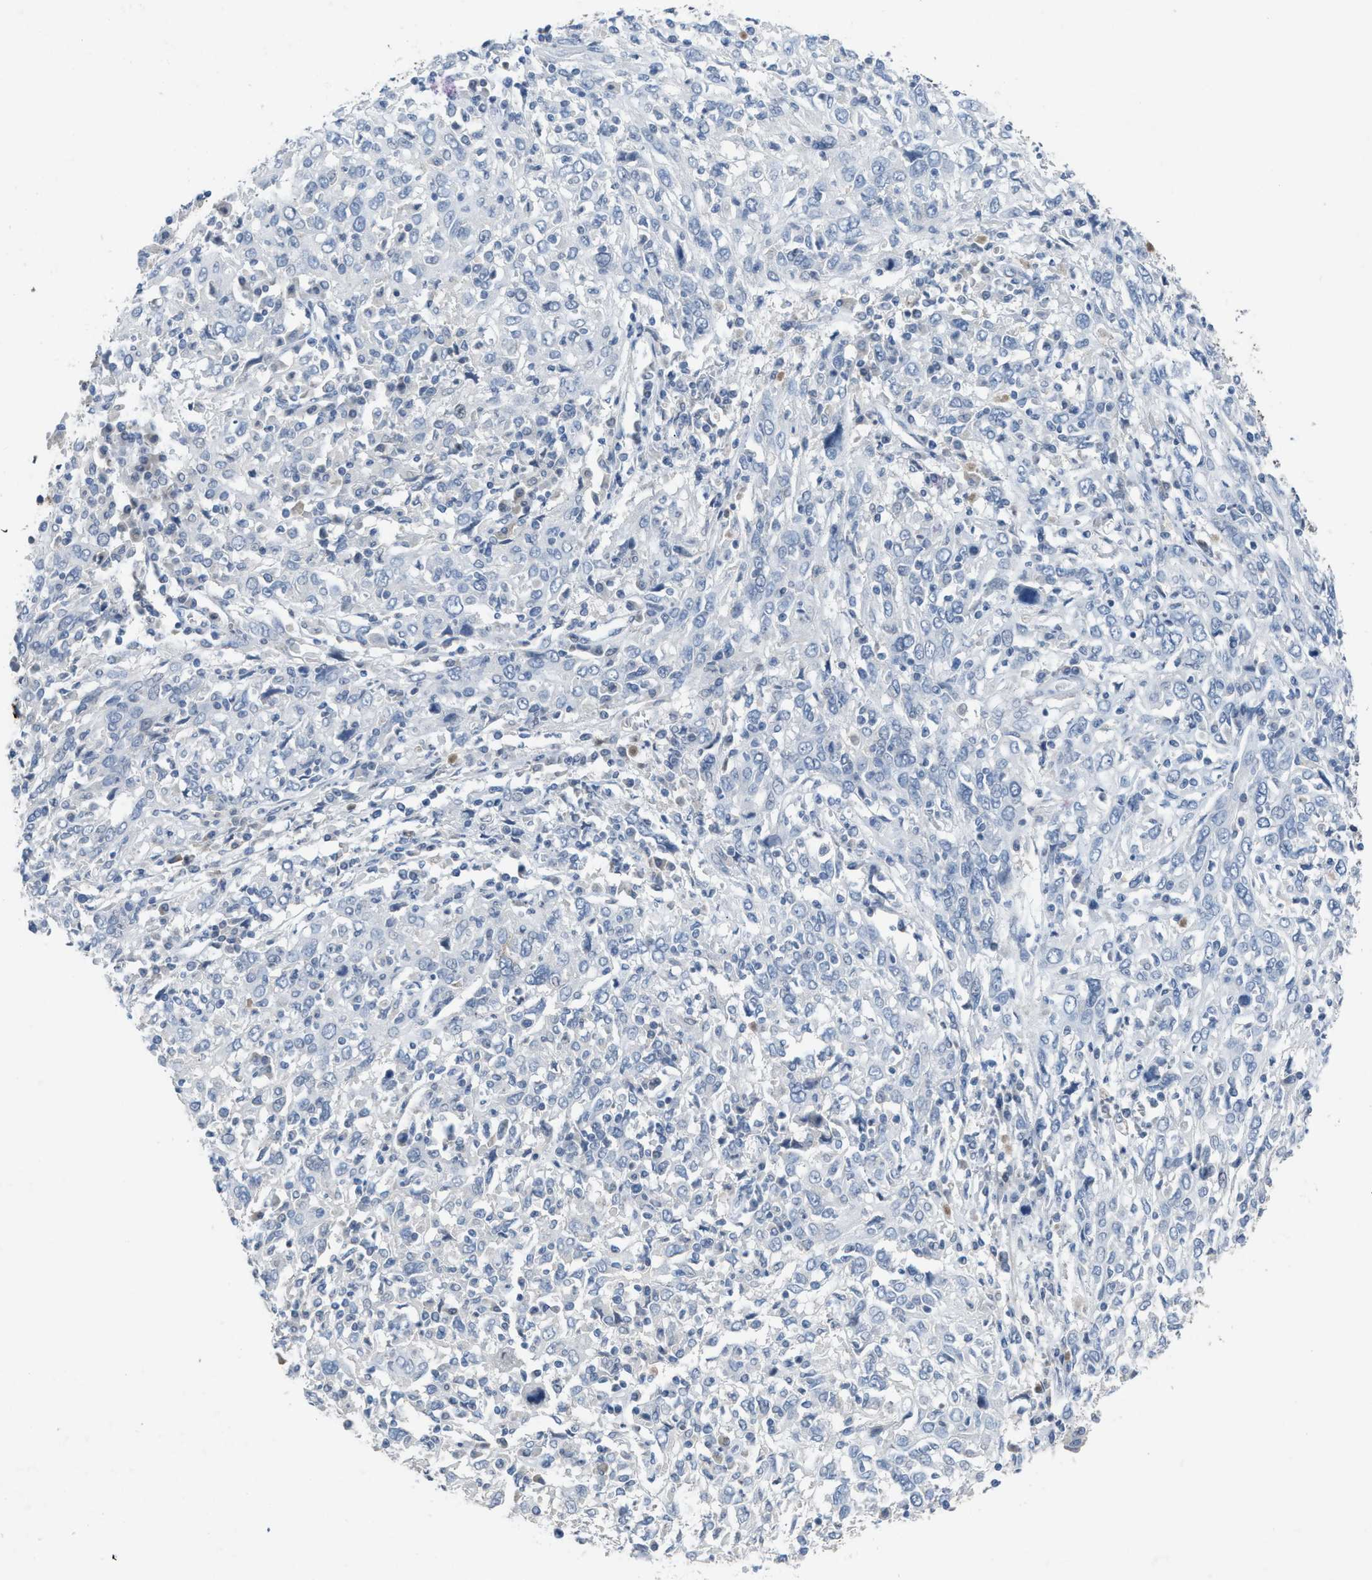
{"staining": {"intensity": "negative", "quantity": "none", "location": "none"}, "tissue": "cervical cancer", "cell_type": "Tumor cells", "image_type": "cancer", "snomed": [{"axis": "morphology", "description": "Squamous cell carcinoma, NOS"}, {"axis": "topography", "description": "Cervix"}], "caption": "Image shows no significant protein positivity in tumor cells of cervical squamous cell carcinoma.", "gene": "SLC5A5", "patient": {"sex": "female", "age": 46}}